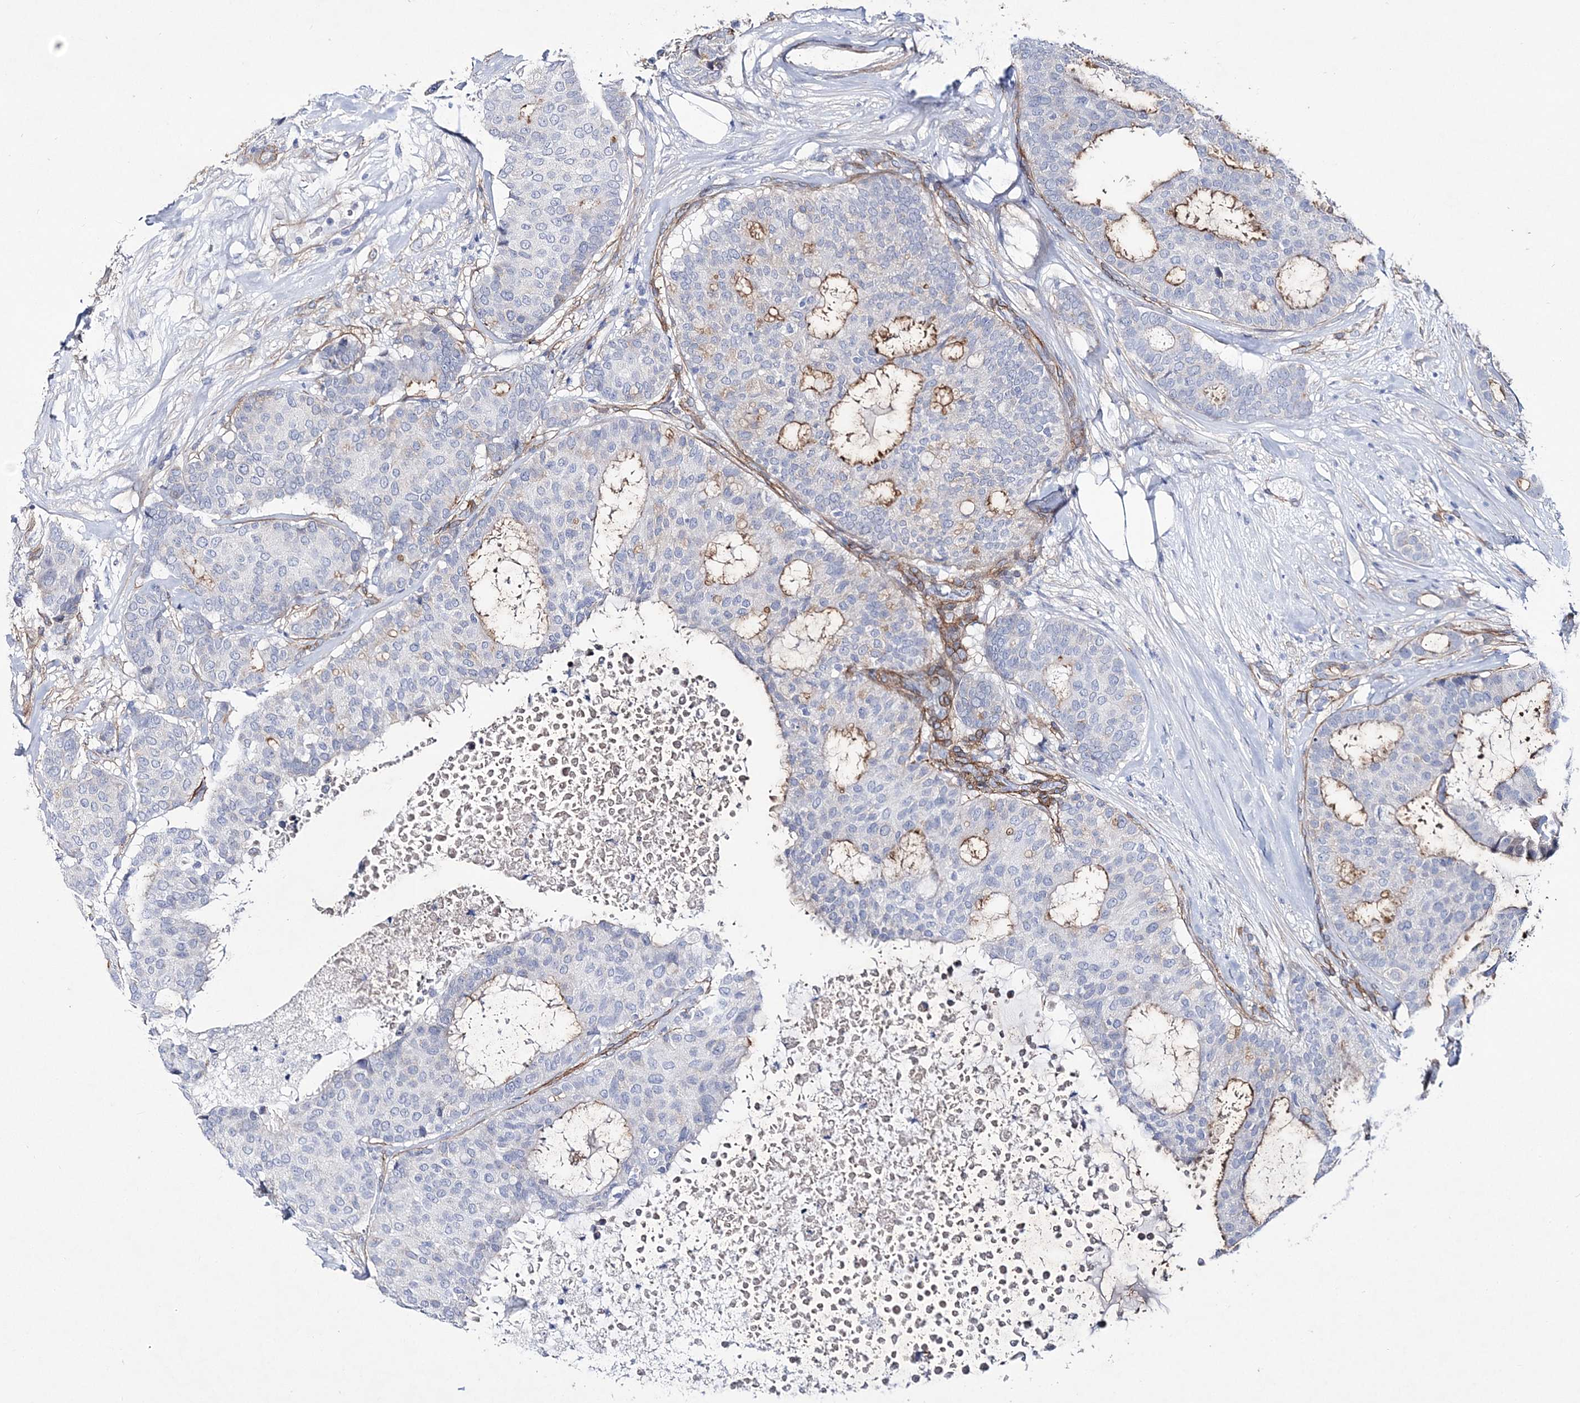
{"staining": {"intensity": "moderate", "quantity": "<25%", "location": "cytoplasmic/membranous"}, "tissue": "breast cancer", "cell_type": "Tumor cells", "image_type": "cancer", "snomed": [{"axis": "morphology", "description": "Duct carcinoma"}, {"axis": "topography", "description": "Breast"}], "caption": "DAB (3,3'-diaminobenzidine) immunohistochemical staining of breast cancer (infiltrating ductal carcinoma) demonstrates moderate cytoplasmic/membranous protein positivity in approximately <25% of tumor cells. (DAB (3,3'-diaminobenzidine) IHC with brightfield microscopy, high magnification).", "gene": "ANO1", "patient": {"sex": "female", "age": 75}}